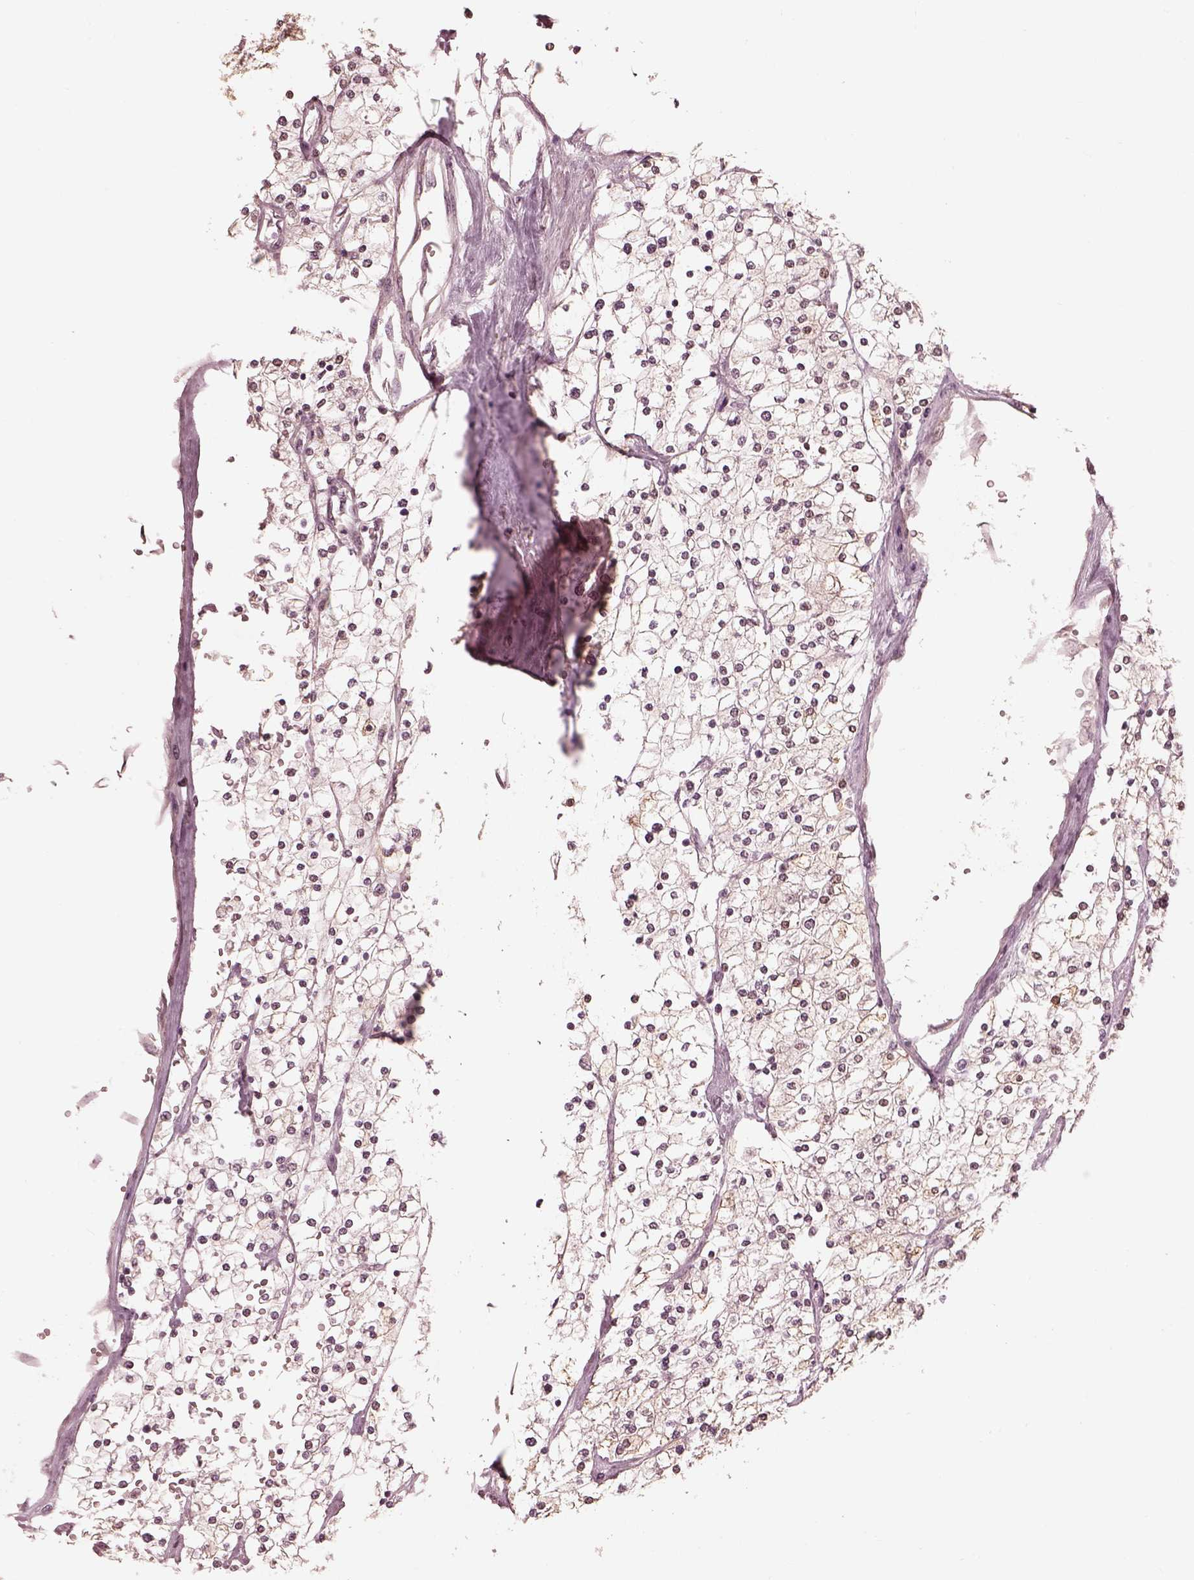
{"staining": {"intensity": "weak", "quantity": "25%-75%", "location": "cytoplasmic/membranous"}, "tissue": "renal cancer", "cell_type": "Tumor cells", "image_type": "cancer", "snomed": [{"axis": "morphology", "description": "Adenocarcinoma, NOS"}, {"axis": "topography", "description": "Kidney"}], "caption": "This photomicrograph displays immunohistochemistry staining of human renal cancer, with low weak cytoplasmic/membranous staining in approximately 25%-75% of tumor cells.", "gene": "IQCG", "patient": {"sex": "male", "age": 80}}